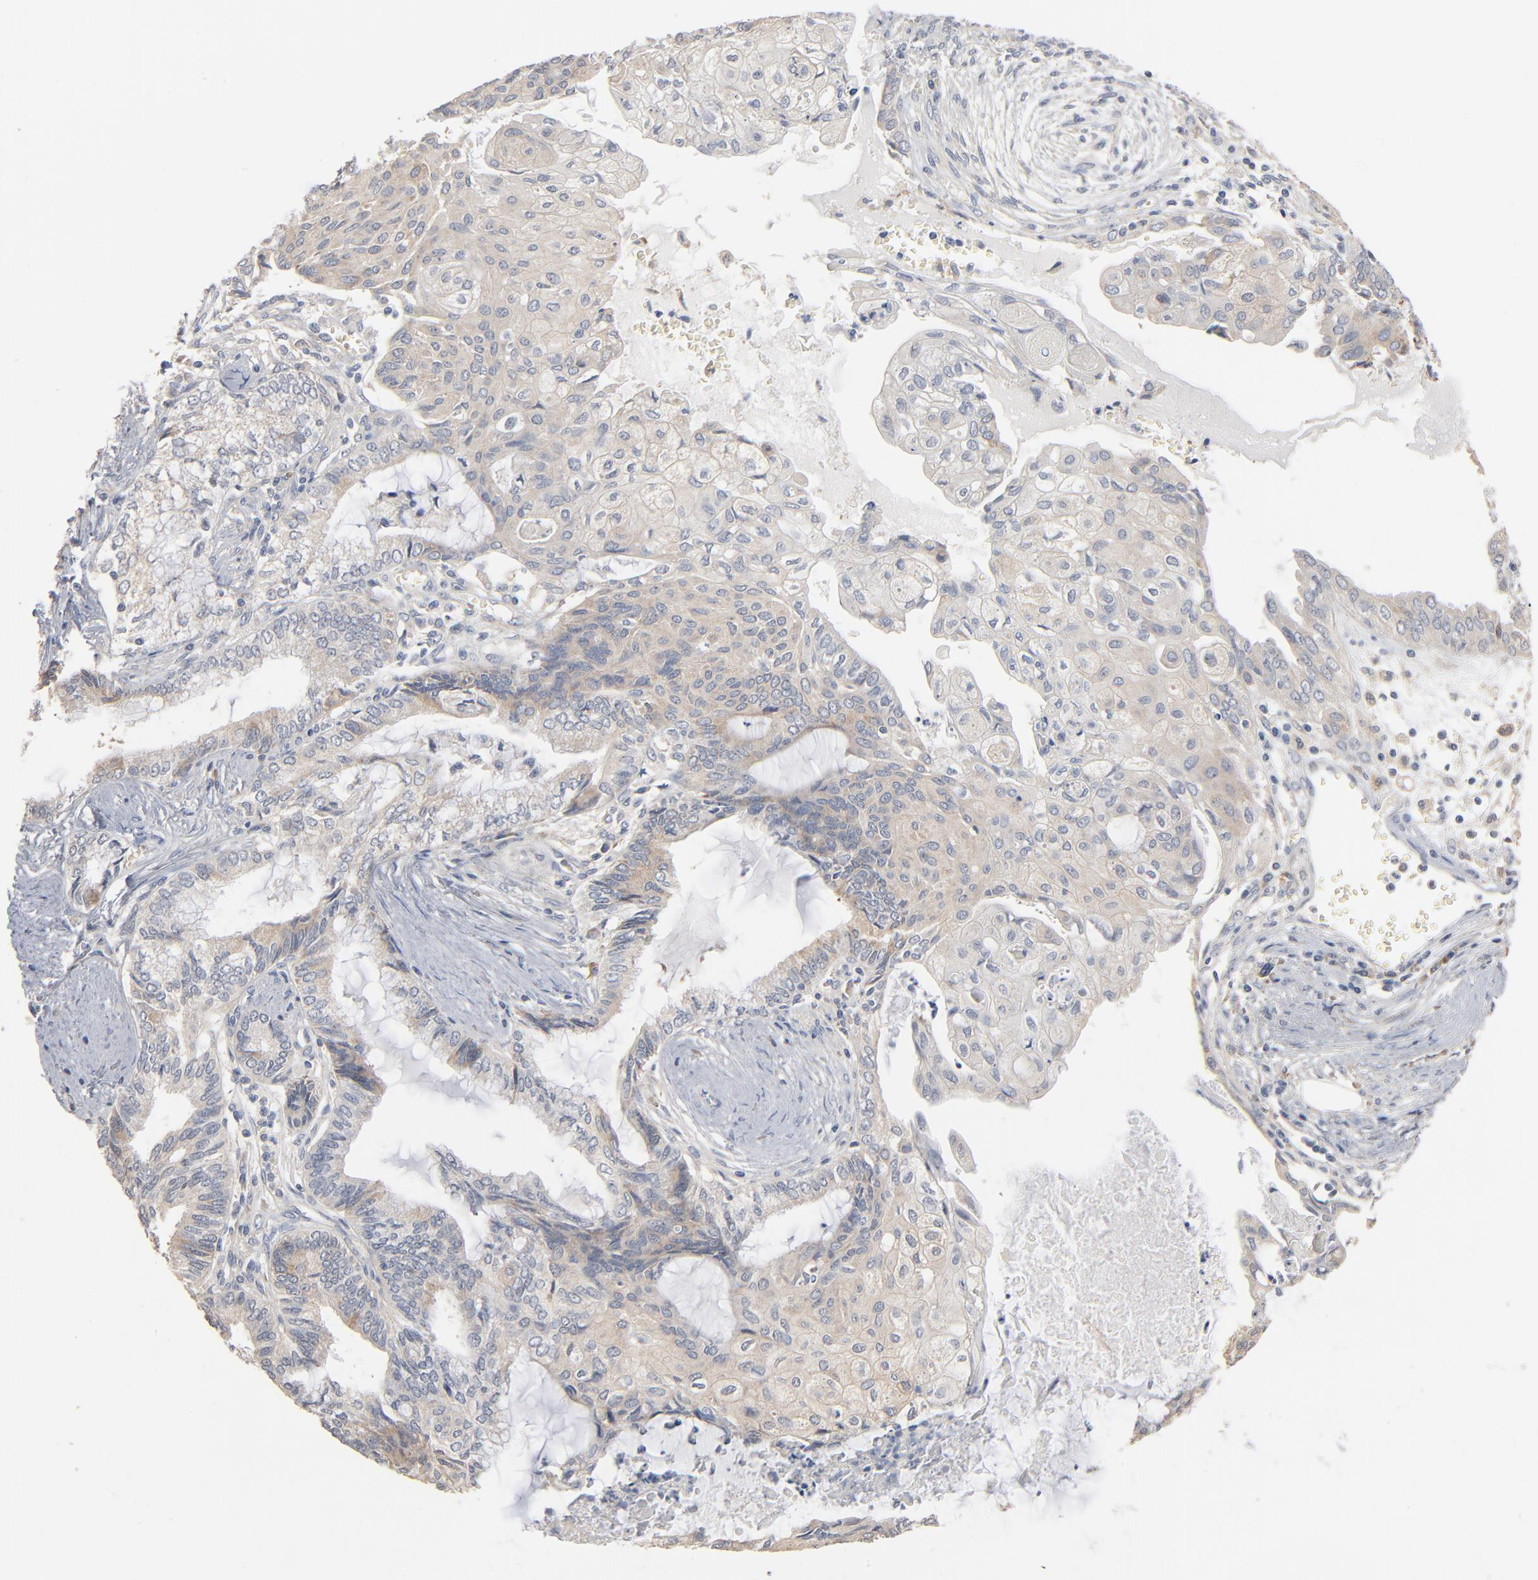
{"staining": {"intensity": "negative", "quantity": "none", "location": "none"}, "tissue": "endometrial cancer", "cell_type": "Tumor cells", "image_type": "cancer", "snomed": [{"axis": "morphology", "description": "Adenocarcinoma, NOS"}, {"axis": "topography", "description": "Endometrium"}], "caption": "Endometrial cancer was stained to show a protein in brown. There is no significant staining in tumor cells.", "gene": "ZDHHC8", "patient": {"sex": "female", "age": 79}}